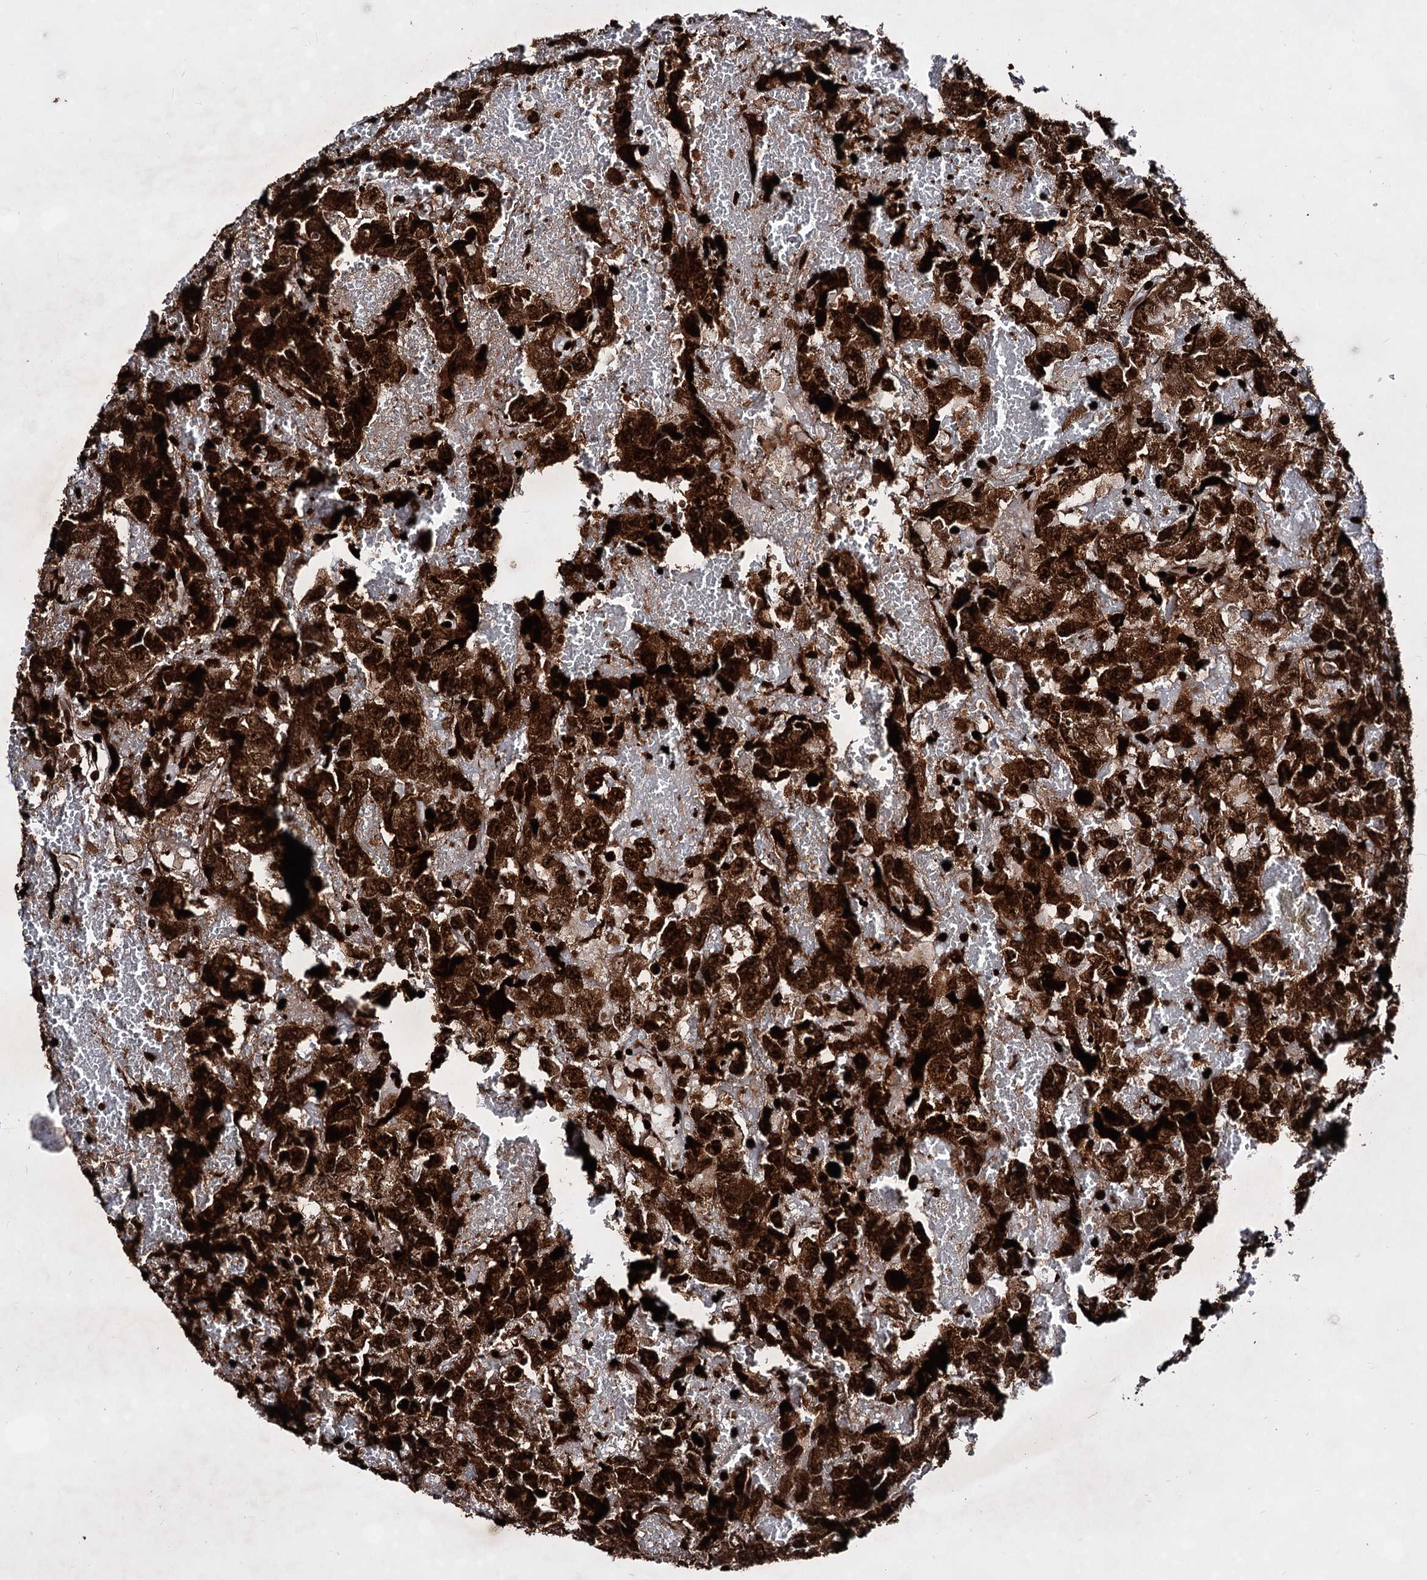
{"staining": {"intensity": "strong", "quantity": ">75%", "location": "nuclear"}, "tissue": "testis cancer", "cell_type": "Tumor cells", "image_type": "cancer", "snomed": [{"axis": "morphology", "description": "Carcinoma, Embryonal, NOS"}, {"axis": "topography", "description": "Testis"}], "caption": "Testis cancer stained for a protein (brown) displays strong nuclear positive positivity in about >75% of tumor cells.", "gene": "HMGB2", "patient": {"sex": "male", "age": 45}}